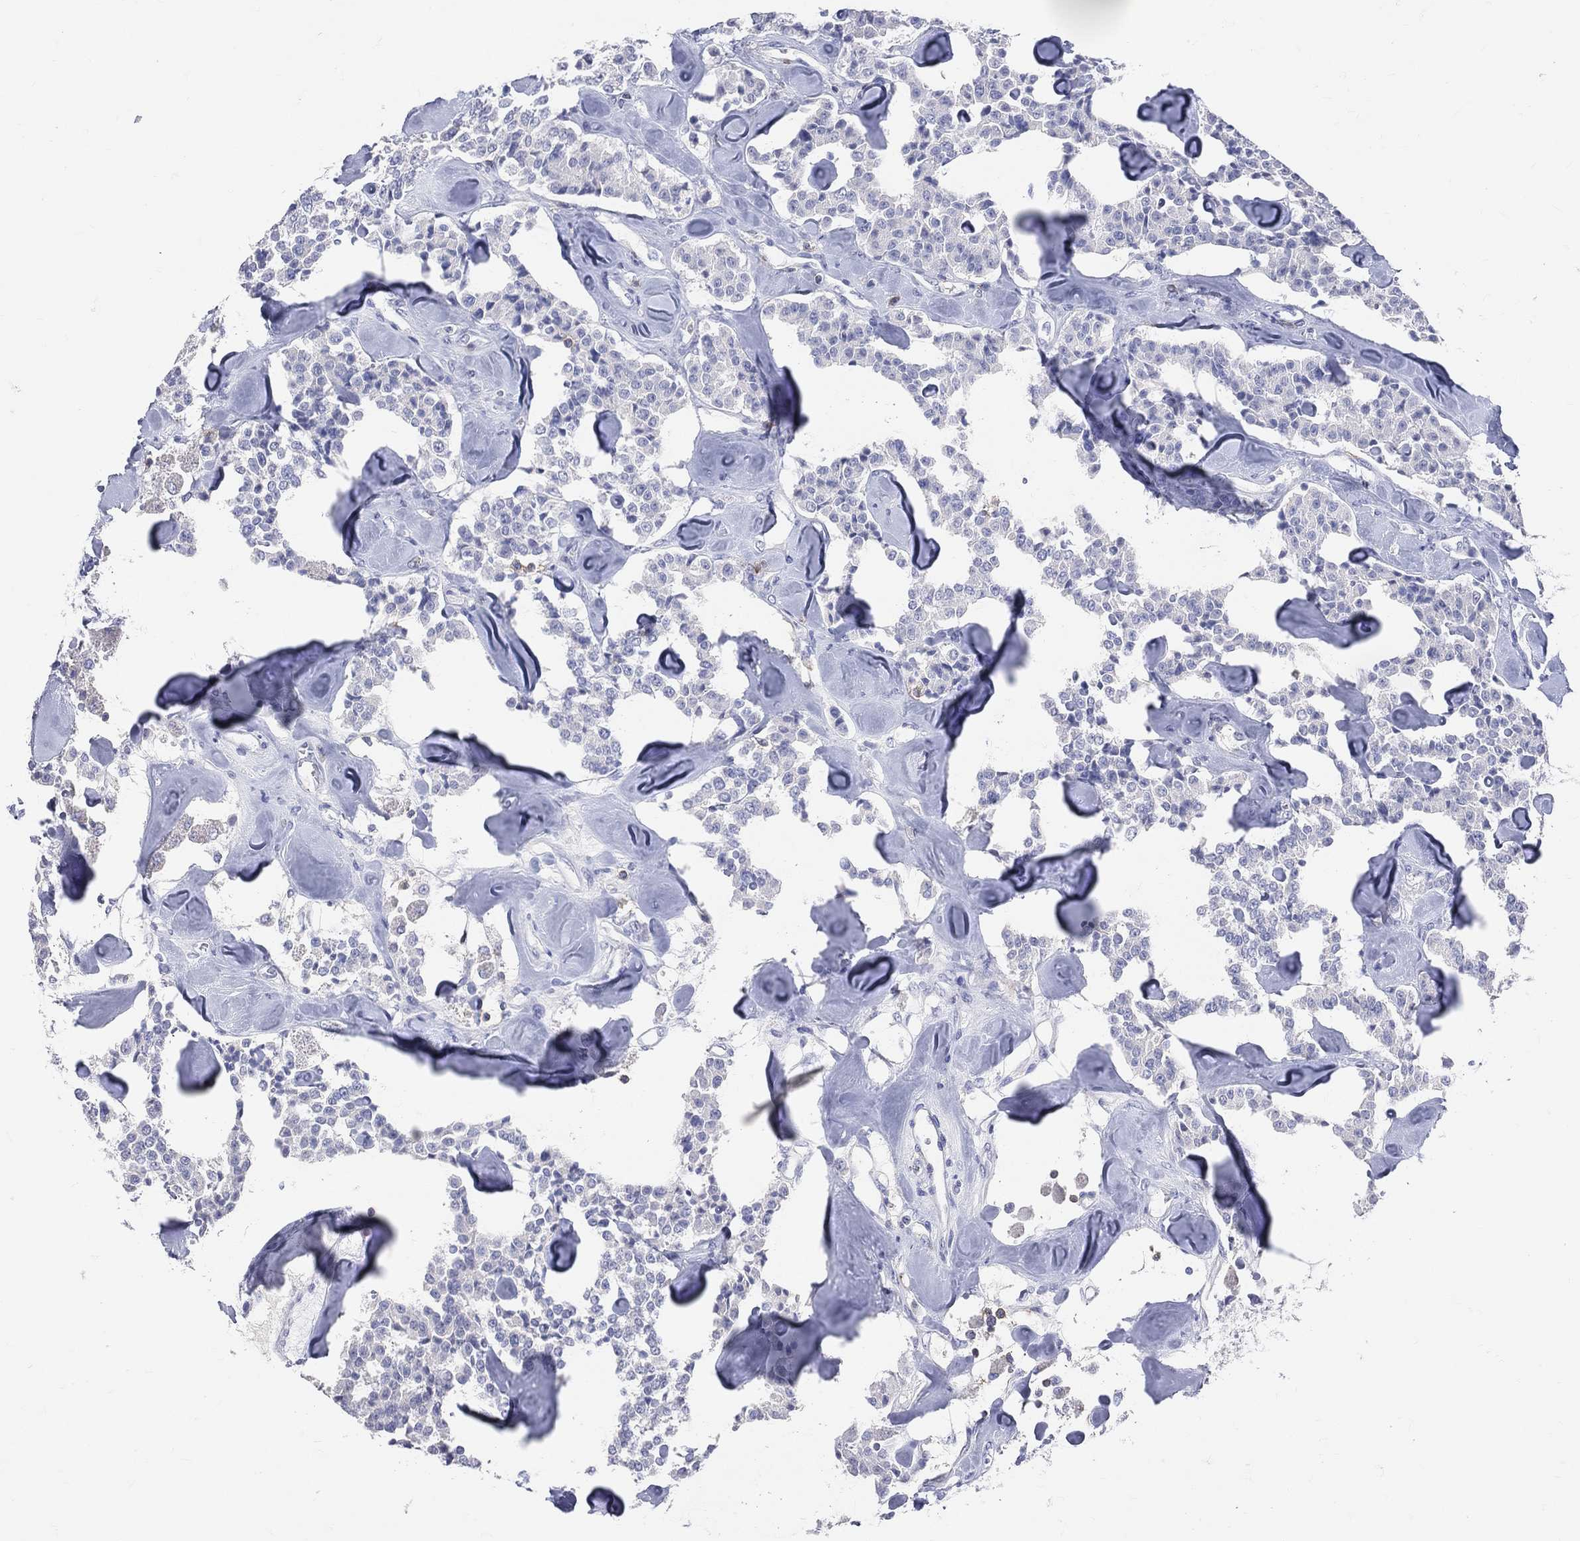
{"staining": {"intensity": "negative", "quantity": "none", "location": "none"}, "tissue": "carcinoid", "cell_type": "Tumor cells", "image_type": "cancer", "snomed": [{"axis": "morphology", "description": "Carcinoid, malignant, NOS"}, {"axis": "topography", "description": "Pancreas"}], "caption": "This is an immunohistochemistry (IHC) micrograph of human malignant carcinoid. There is no positivity in tumor cells.", "gene": "LAT", "patient": {"sex": "male", "age": 41}}